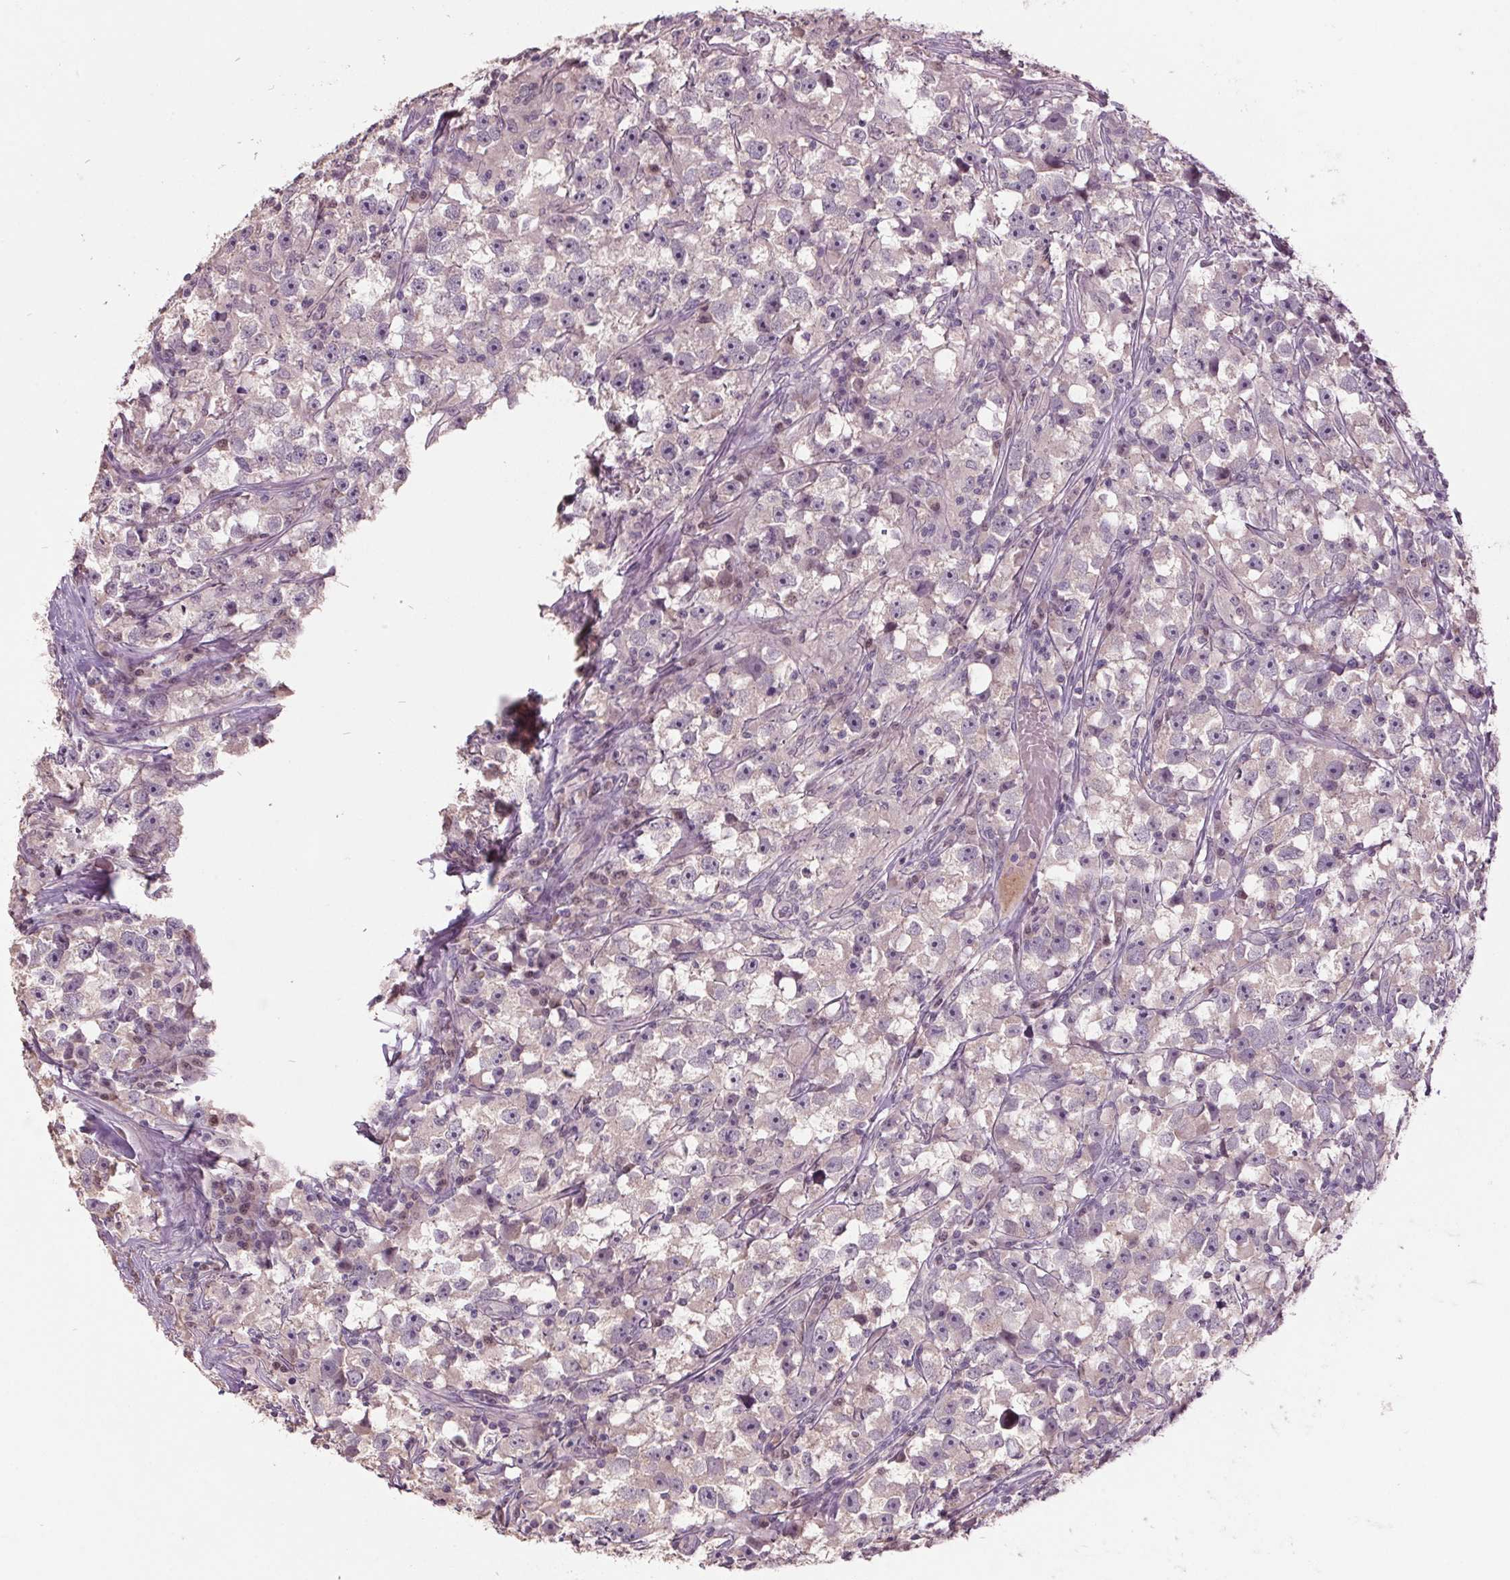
{"staining": {"intensity": "weak", "quantity": ">75%", "location": "cytoplasmic/membranous"}, "tissue": "testis cancer", "cell_type": "Tumor cells", "image_type": "cancer", "snomed": [{"axis": "morphology", "description": "Seminoma, NOS"}, {"axis": "topography", "description": "Testis"}], "caption": "There is low levels of weak cytoplasmic/membranous staining in tumor cells of testis cancer, as demonstrated by immunohistochemical staining (brown color).", "gene": "C2orf16", "patient": {"sex": "male", "age": 33}}